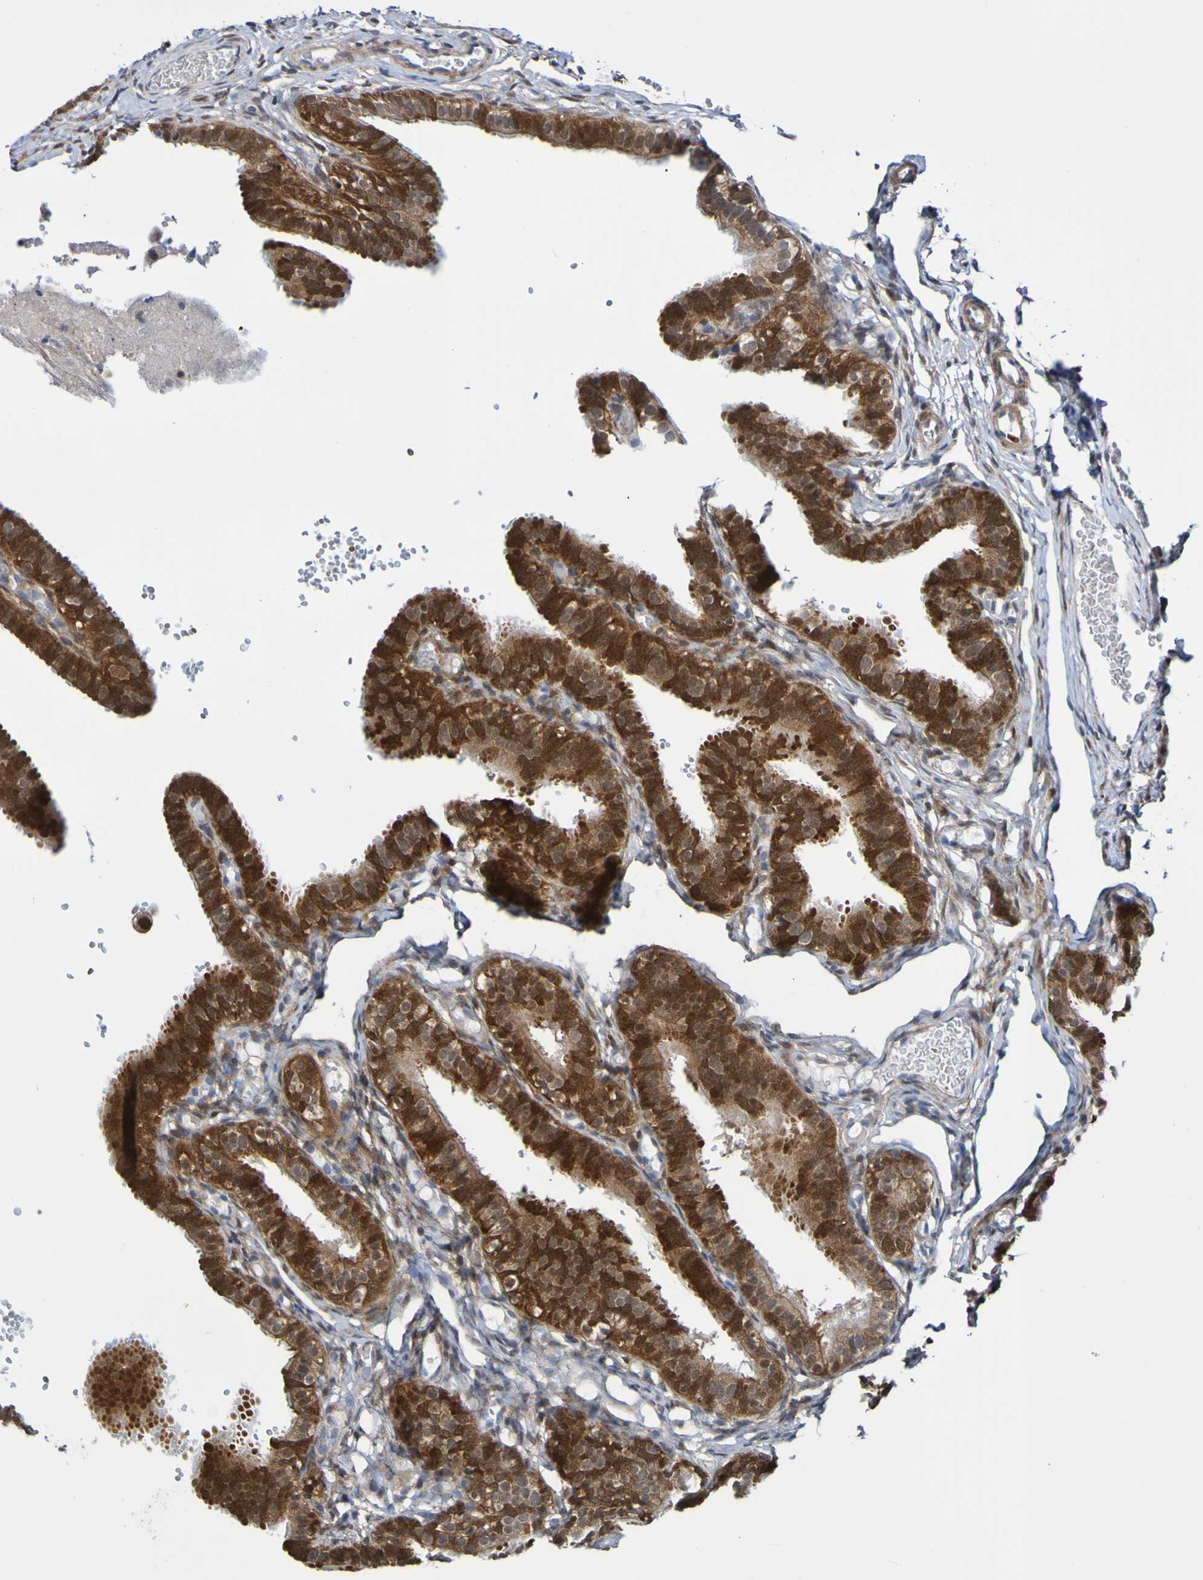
{"staining": {"intensity": "strong", "quantity": ">75%", "location": "cytoplasmic/membranous"}, "tissue": "fallopian tube", "cell_type": "Glandular cells", "image_type": "normal", "snomed": [{"axis": "morphology", "description": "Normal tissue, NOS"}, {"axis": "topography", "description": "Fallopian tube"}, {"axis": "topography", "description": "Placenta"}], "caption": "Immunohistochemical staining of benign human fallopian tube displays strong cytoplasmic/membranous protein positivity in about >75% of glandular cells.", "gene": "ATIC", "patient": {"sex": "female", "age": 34}}